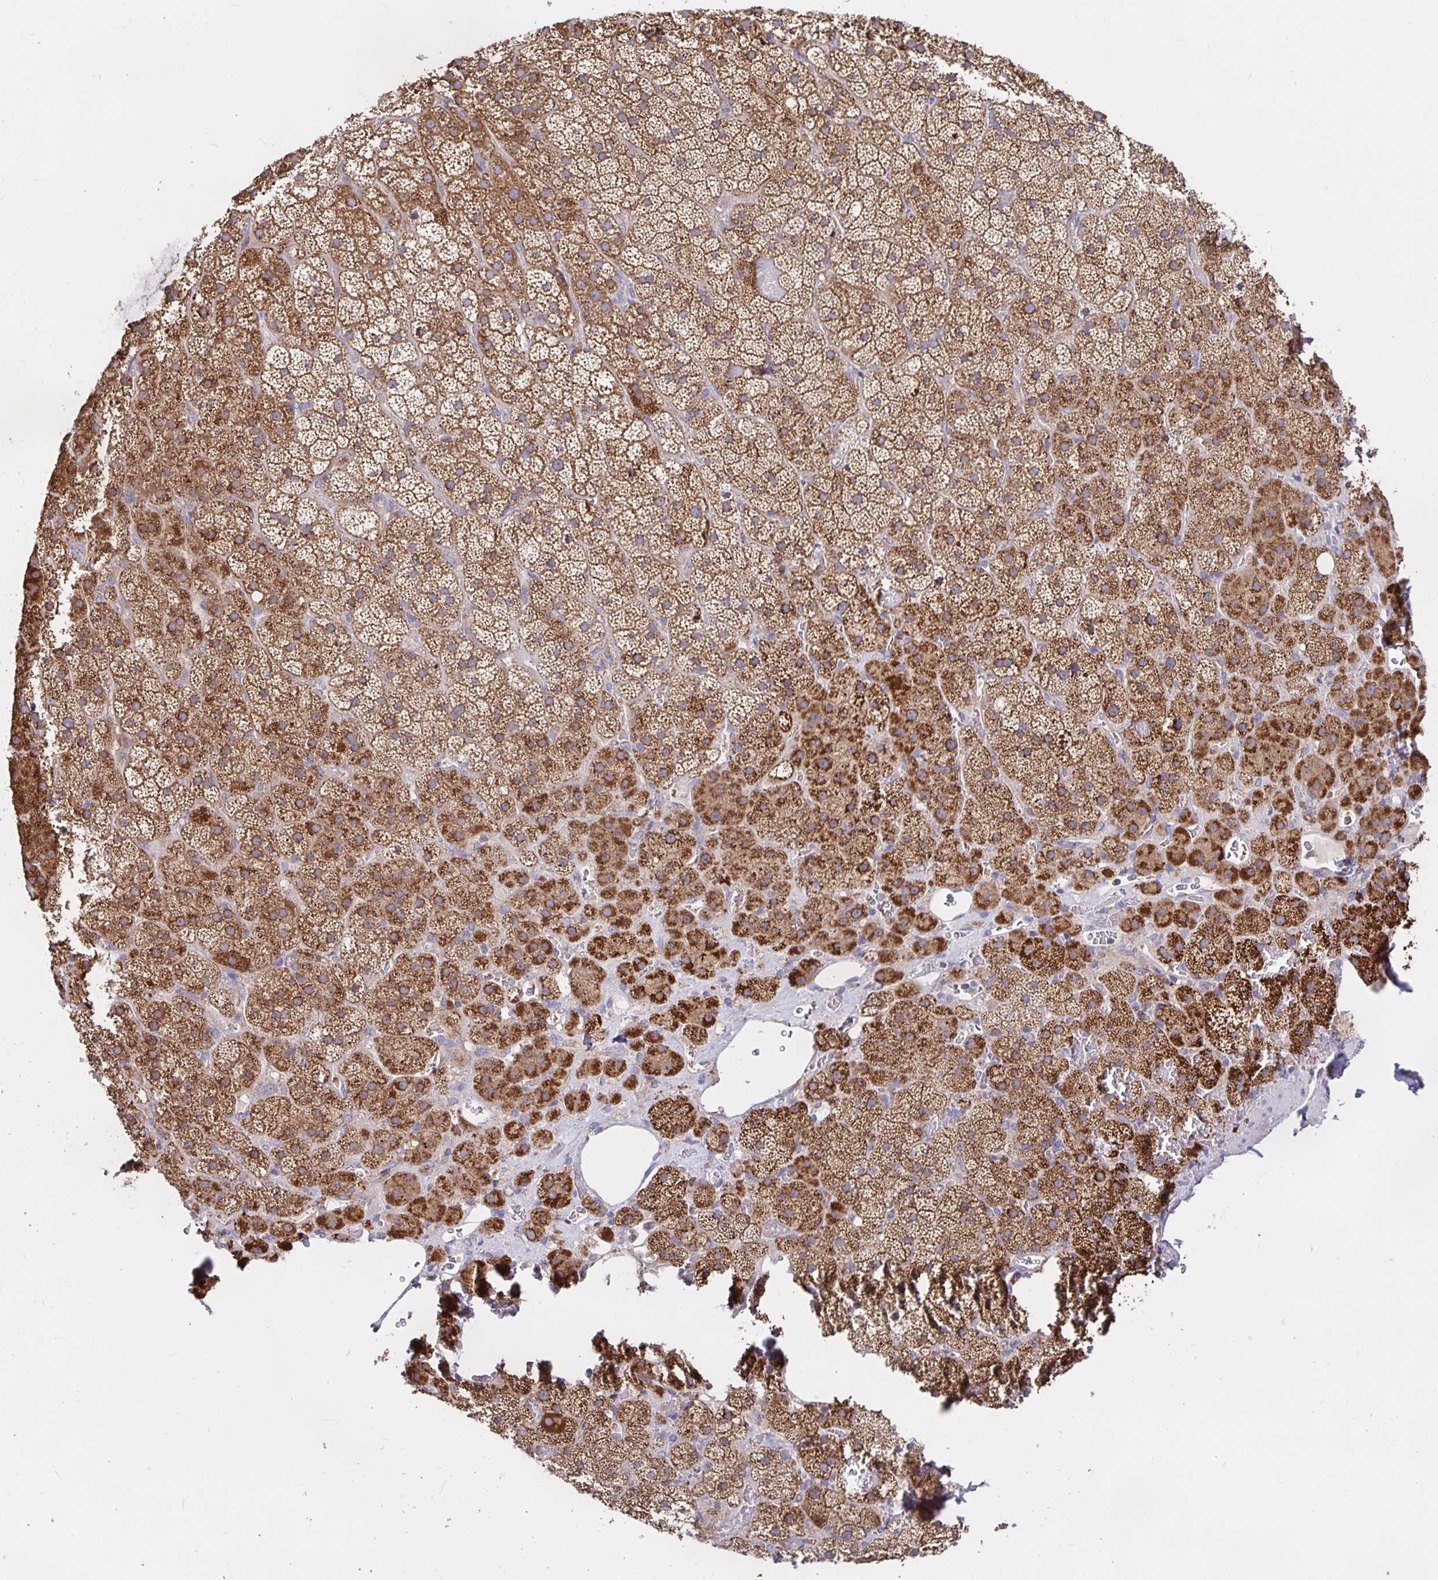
{"staining": {"intensity": "moderate", "quantity": ">75%", "location": "cytoplasmic/membranous"}, "tissue": "adrenal gland", "cell_type": "Glandular cells", "image_type": "normal", "snomed": [{"axis": "morphology", "description": "Normal tissue, NOS"}, {"axis": "topography", "description": "Adrenal gland"}], "caption": "Moderate cytoplasmic/membranous positivity for a protein is seen in approximately >75% of glandular cells of normal adrenal gland using IHC.", "gene": "PRDX3", "patient": {"sex": "male", "age": 57}}